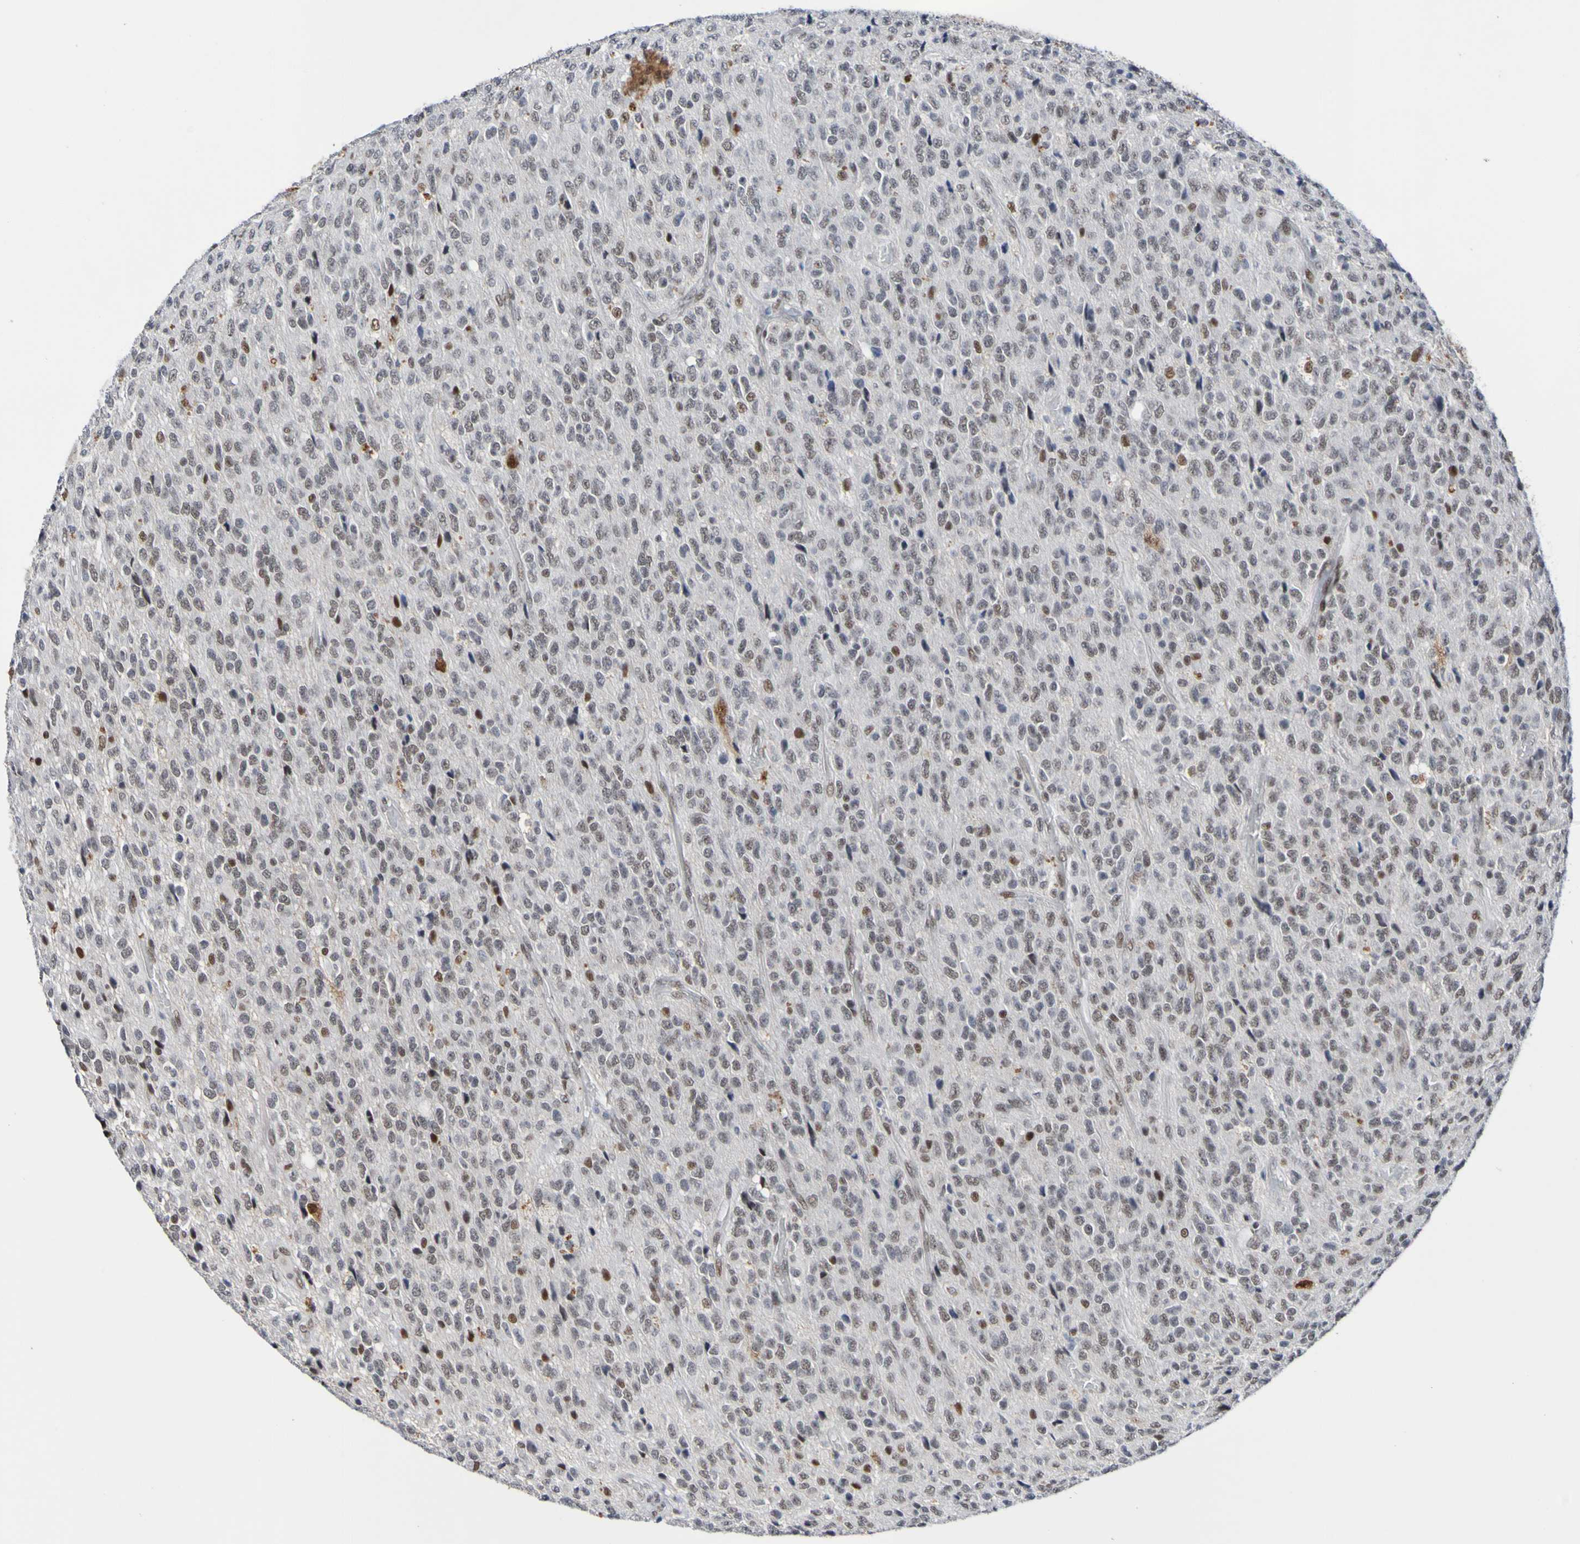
{"staining": {"intensity": "moderate", "quantity": "25%-75%", "location": "nuclear"}, "tissue": "glioma", "cell_type": "Tumor cells", "image_type": "cancer", "snomed": [{"axis": "morphology", "description": "Glioma, malignant, High grade"}, {"axis": "topography", "description": "pancreas cauda"}], "caption": "Malignant high-grade glioma stained for a protein (brown) shows moderate nuclear positive expression in about 25%-75% of tumor cells.", "gene": "PCGF1", "patient": {"sex": "male", "age": 60}}